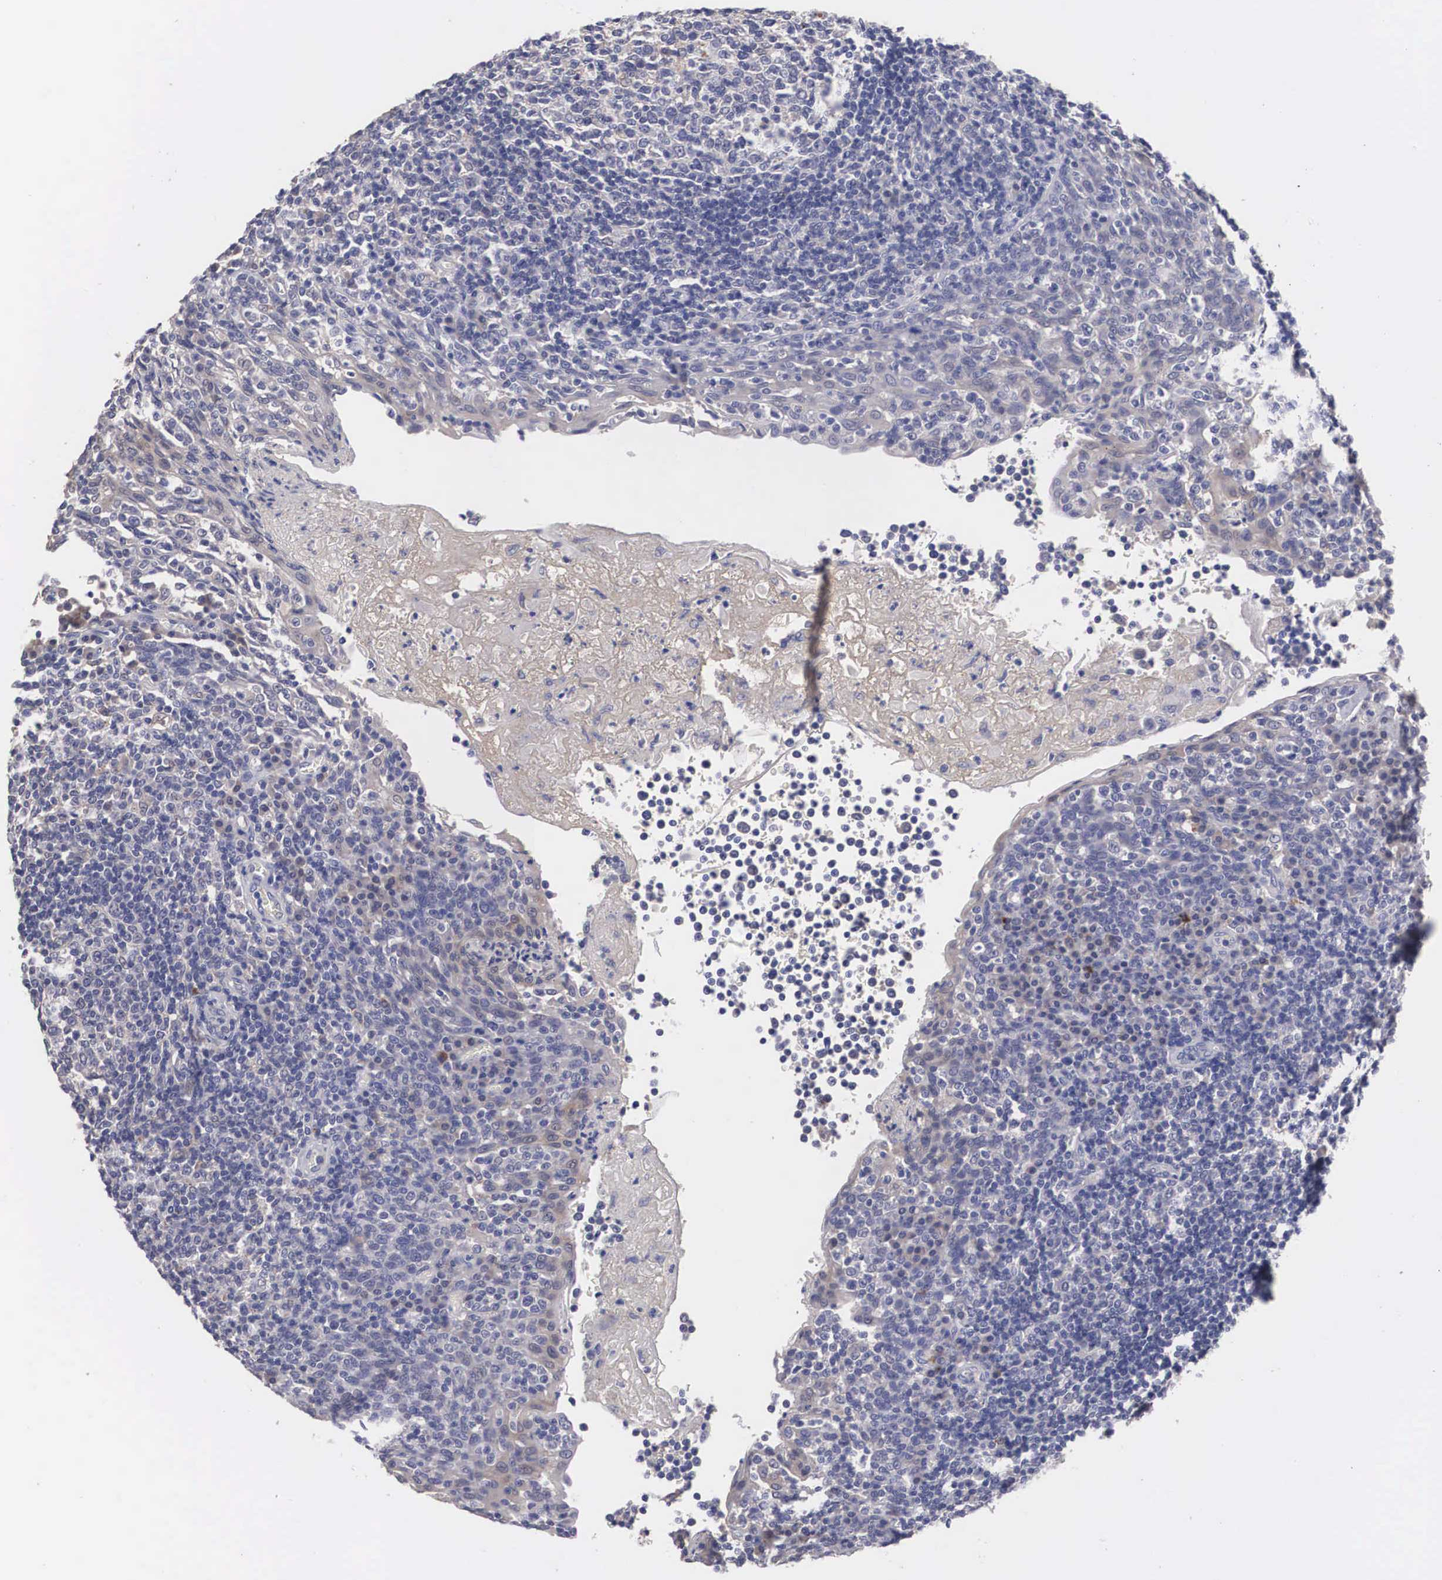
{"staining": {"intensity": "negative", "quantity": "none", "location": "none"}, "tissue": "tonsil", "cell_type": "Germinal center cells", "image_type": "normal", "snomed": [{"axis": "morphology", "description": "Normal tissue, NOS"}, {"axis": "topography", "description": "Tonsil"}], "caption": "Immunohistochemistry (IHC) histopathology image of normal tonsil: human tonsil stained with DAB (3,3'-diaminobenzidine) shows no significant protein staining in germinal center cells. The staining was performed using DAB (3,3'-diaminobenzidine) to visualize the protein expression in brown, while the nuclei were stained in blue with hematoxylin (Magnification: 20x).", "gene": "ABHD4", "patient": {"sex": "female", "age": 3}}